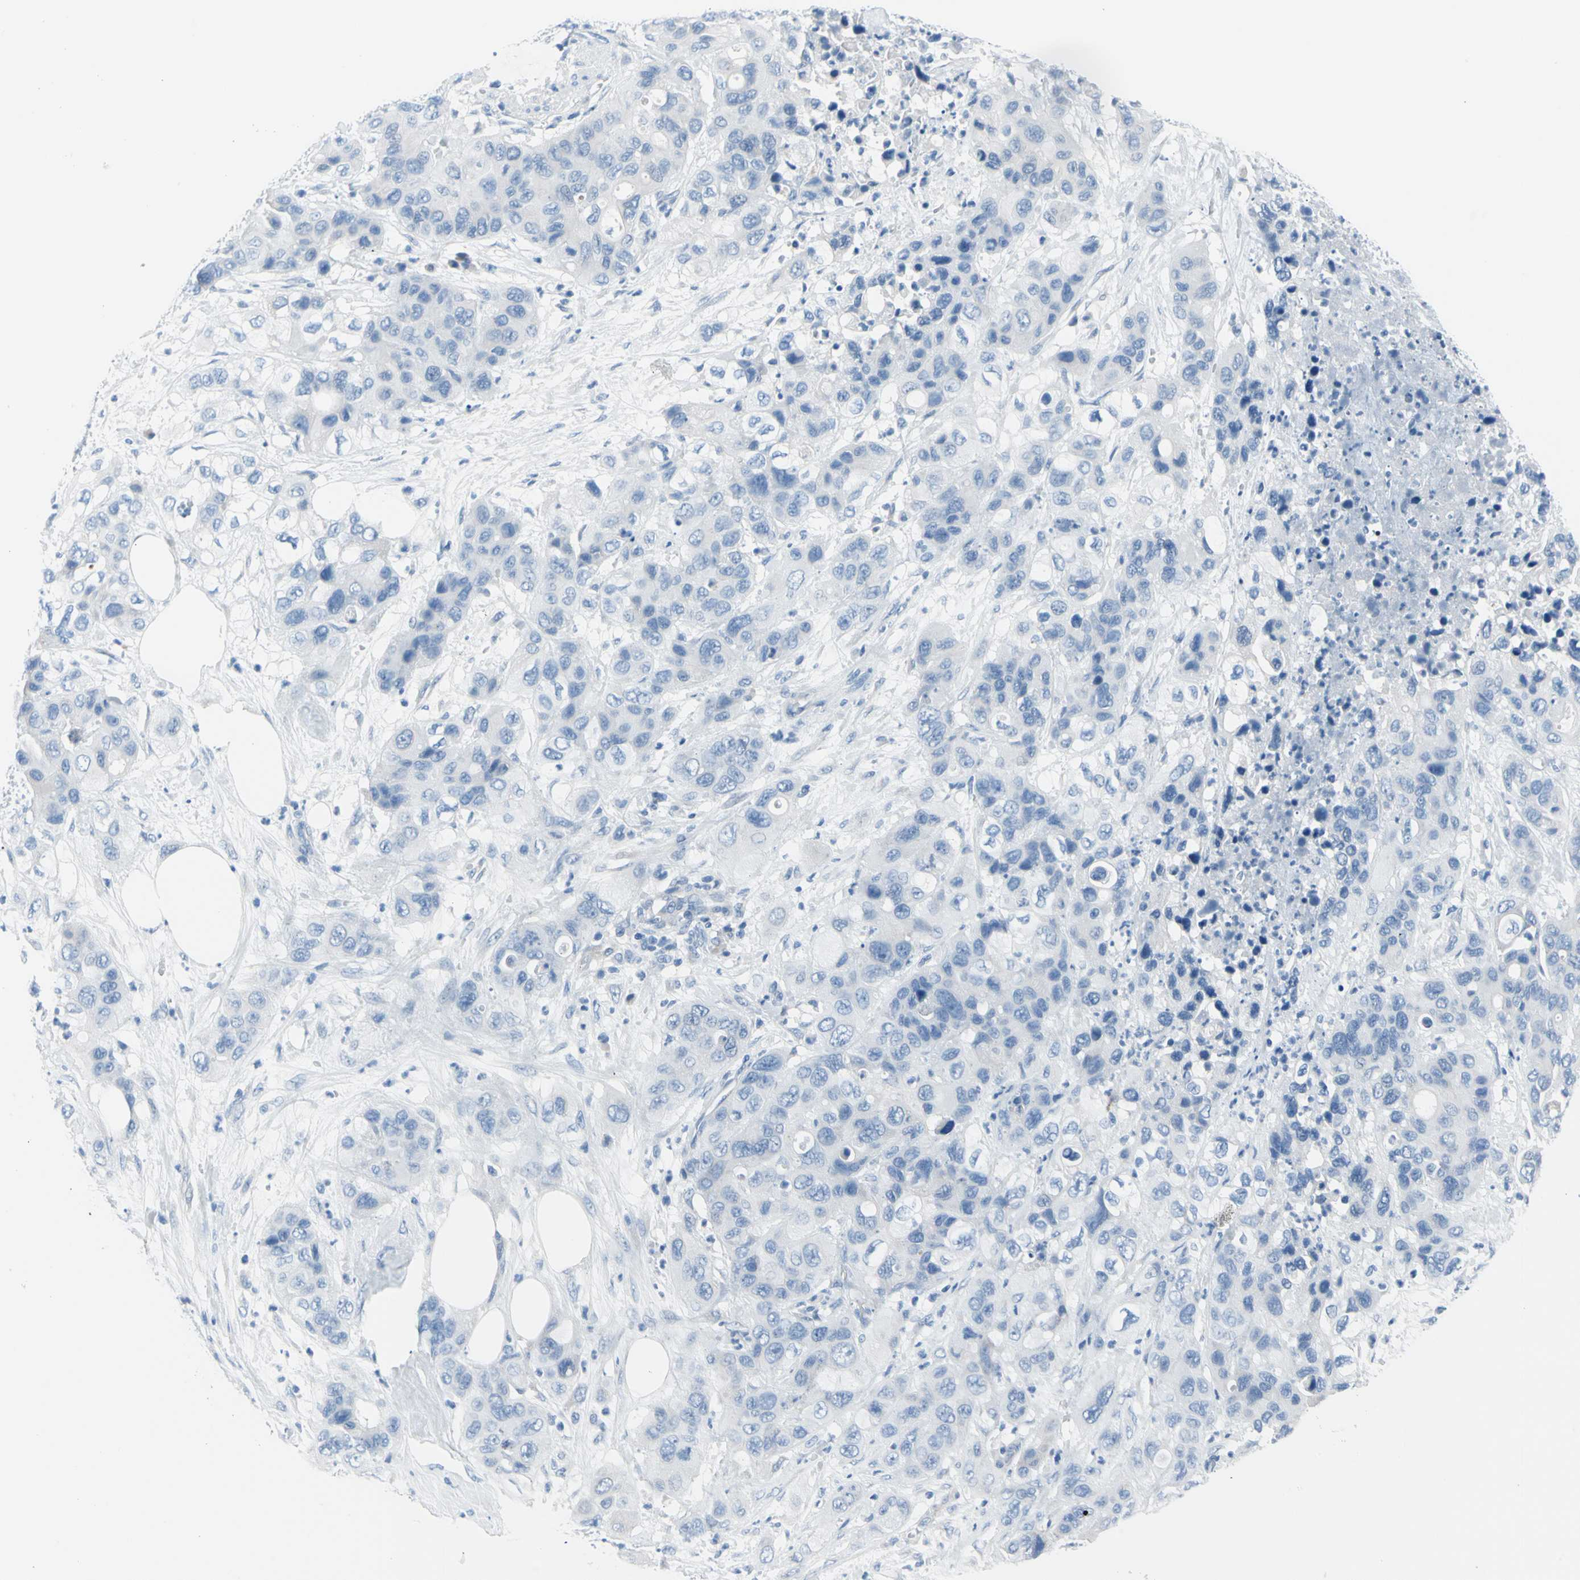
{"staining": {"intensity": "negative", "quantity": "none", "location": "none"}, "tissue": "pancreatic cancer", "cell_type": "Tumor cells", "image_type": "cancer", "snomed": [{"axis": "morphology", "description": "Adenocarcinoma, NOS"}, {"axis": "topography", "description": "Pancreas"}], "caption": "Photomicrograph shows no significant protein positivity in tumor cells of pancreatic adenocarcinoma.", "gene": "TPO", "patient": {"sex": "female", "age": 71}}